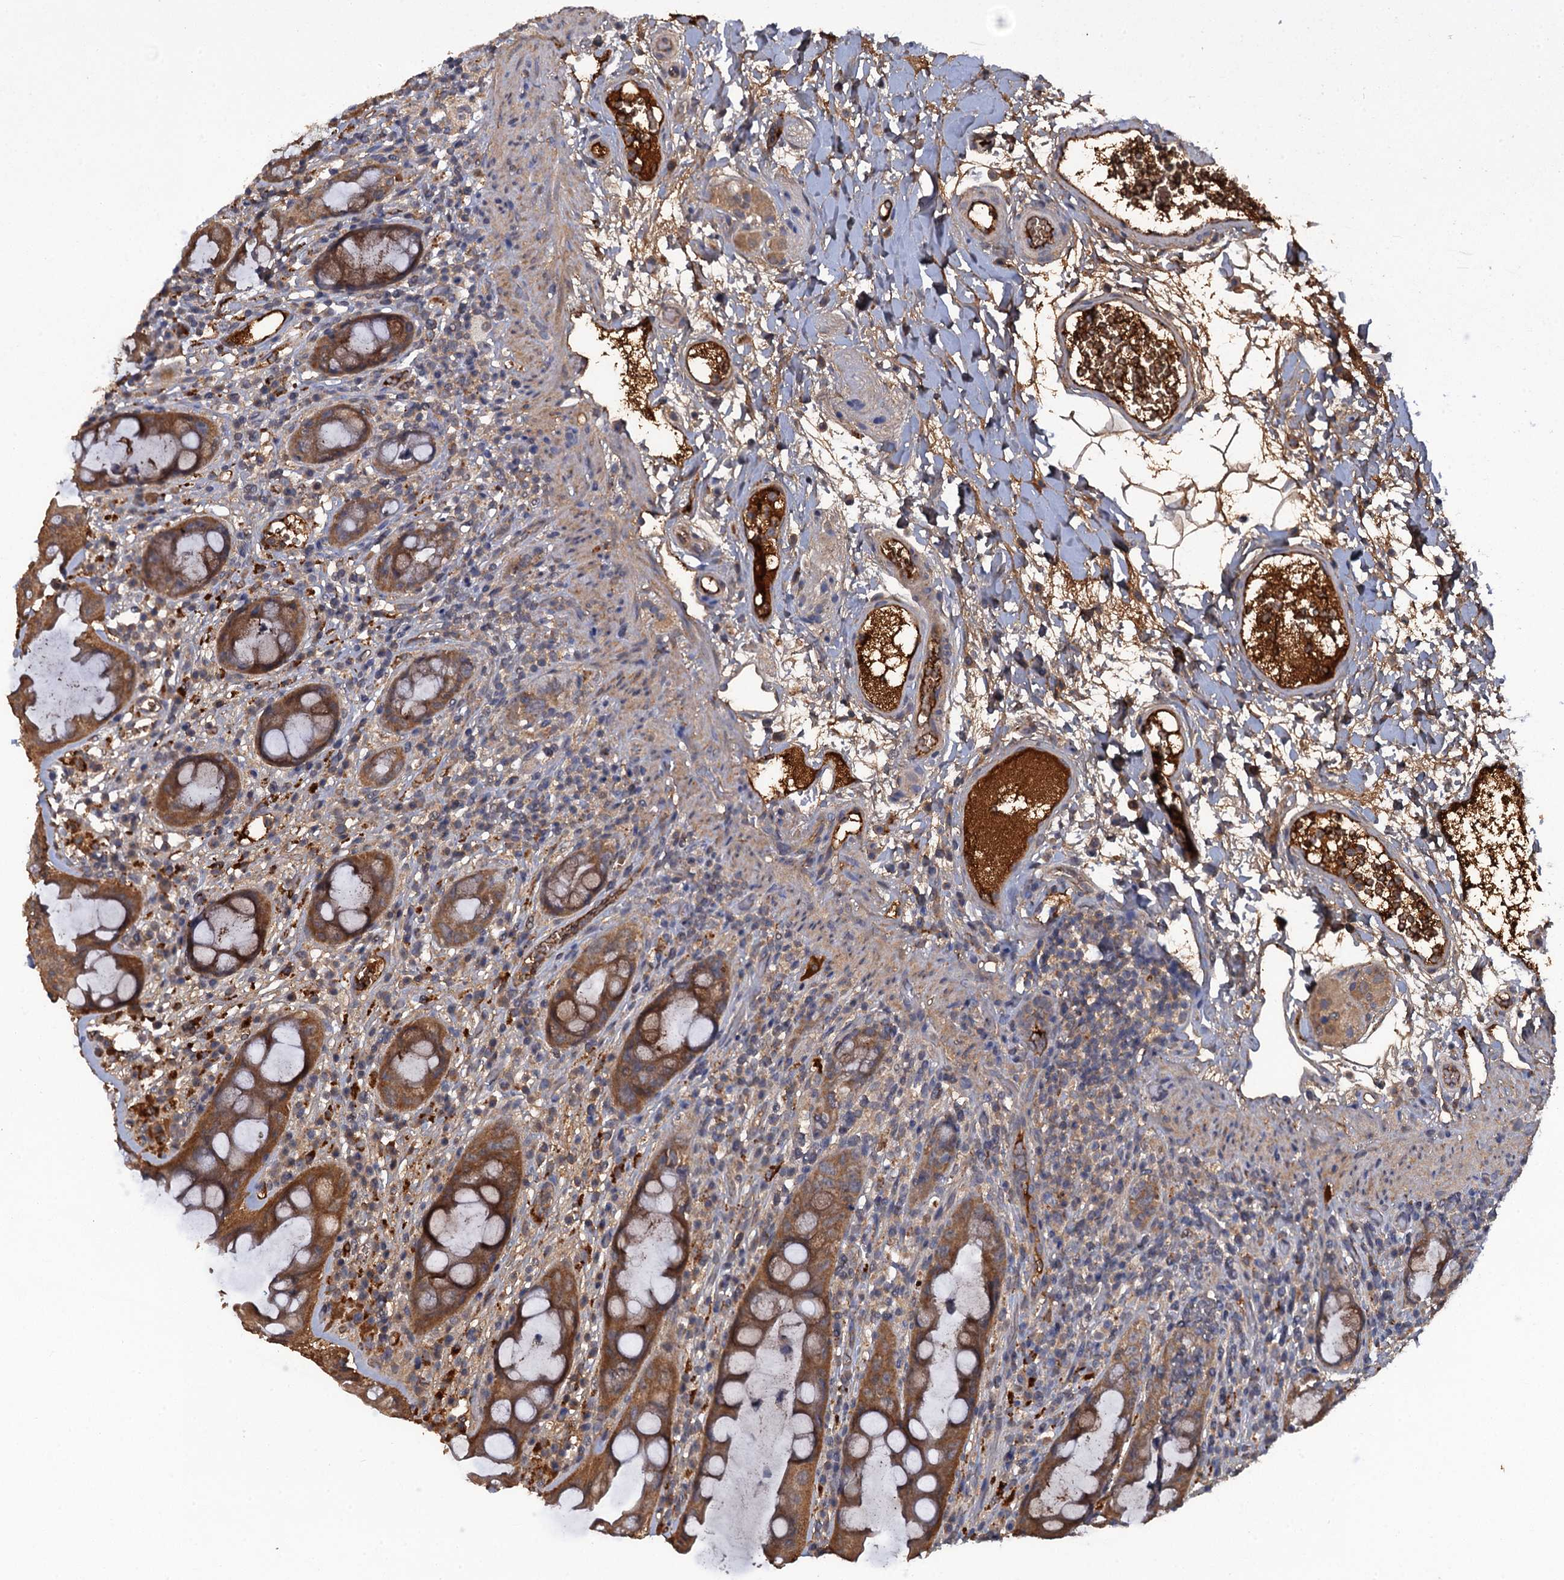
{"staining": {"intensity": "moderate", "quantity": ">75%", "location": "cytoplasmic/membranous"}, "tissue": "rectum", "cell_type": "Glandular cells", "image_type": "normal", "snomed": [{"axis": "morphology", "description": "Normal tissue, NOS"}, {"axis": "topography", "description": "Rectum"}], "caption": "A brown stain shows moderate cytoplasmic/membranous positivity of a protein in glandular cells of normal rectum. The staining was performed using DAB, with brown indicating positive protein expression. Nuclei are stained blue with hematoxylin.", "gene": "HAPLN3", "patient": {"sex": "female", "age": 57}}